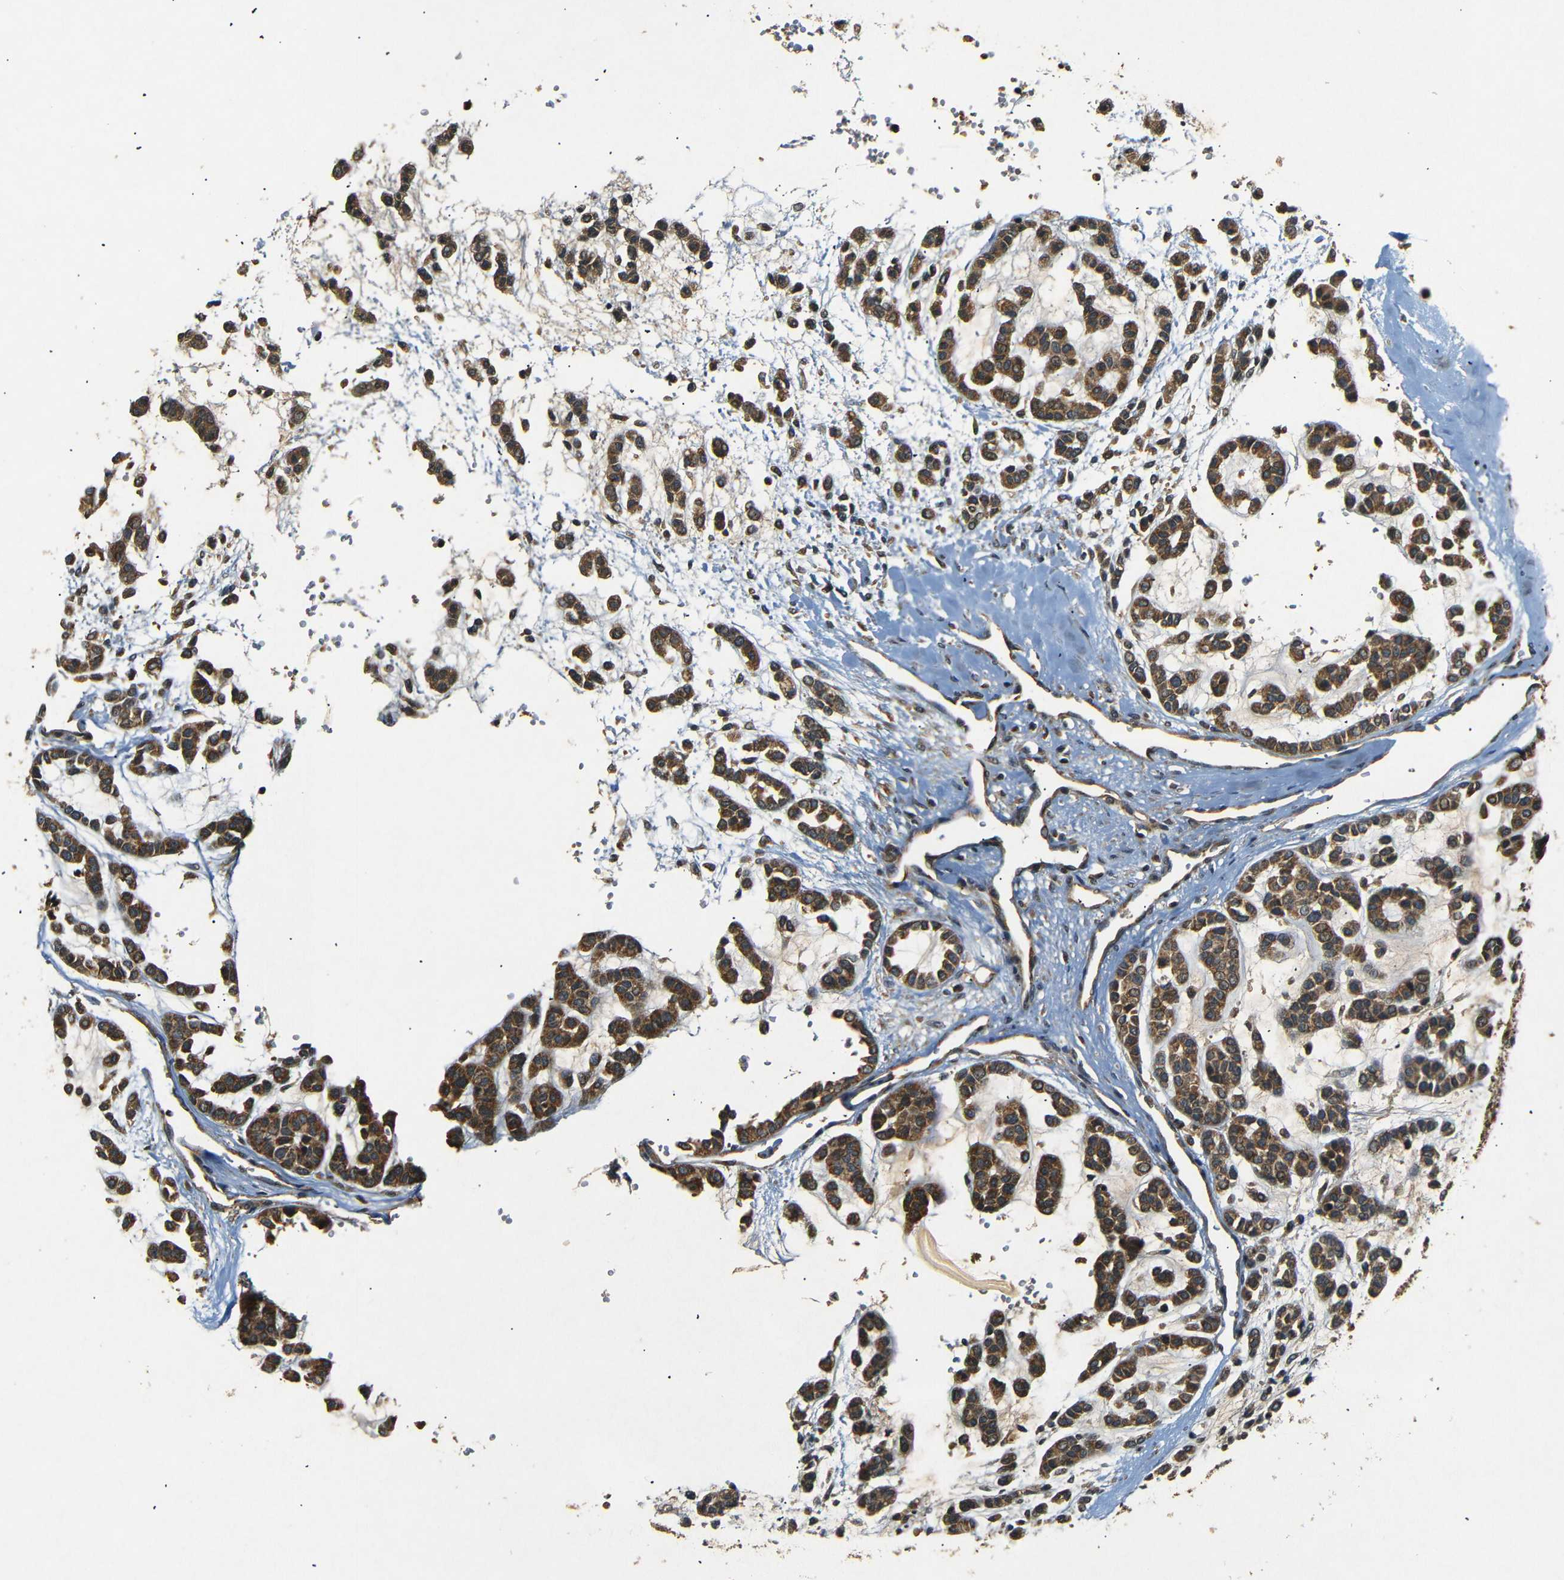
{"staining": {"intensity": "moderate", "quantity": ">75%", "location": "cytoplasmic/membranous"}, "tissue": "head and neck cancer", "cell_type": "Tumor cells", "image_type": "cancer", "snomed": [{"axis": "morphology", "description": "Adenocarcinoma, NOS"}, {"axis": "morphology", "description": "Adenoma, NOS"}, {"axis": "topography", "description": "Head-Neck"}], "caption": "Head and neck adenocarcinoma tissue reveals moderate cytoplasmic/membranous staining in about >75% of tumor cells, visualized by immunohistochemistry.", "gene": "TANK", "patient": {"sex": "female", "age": 55}}